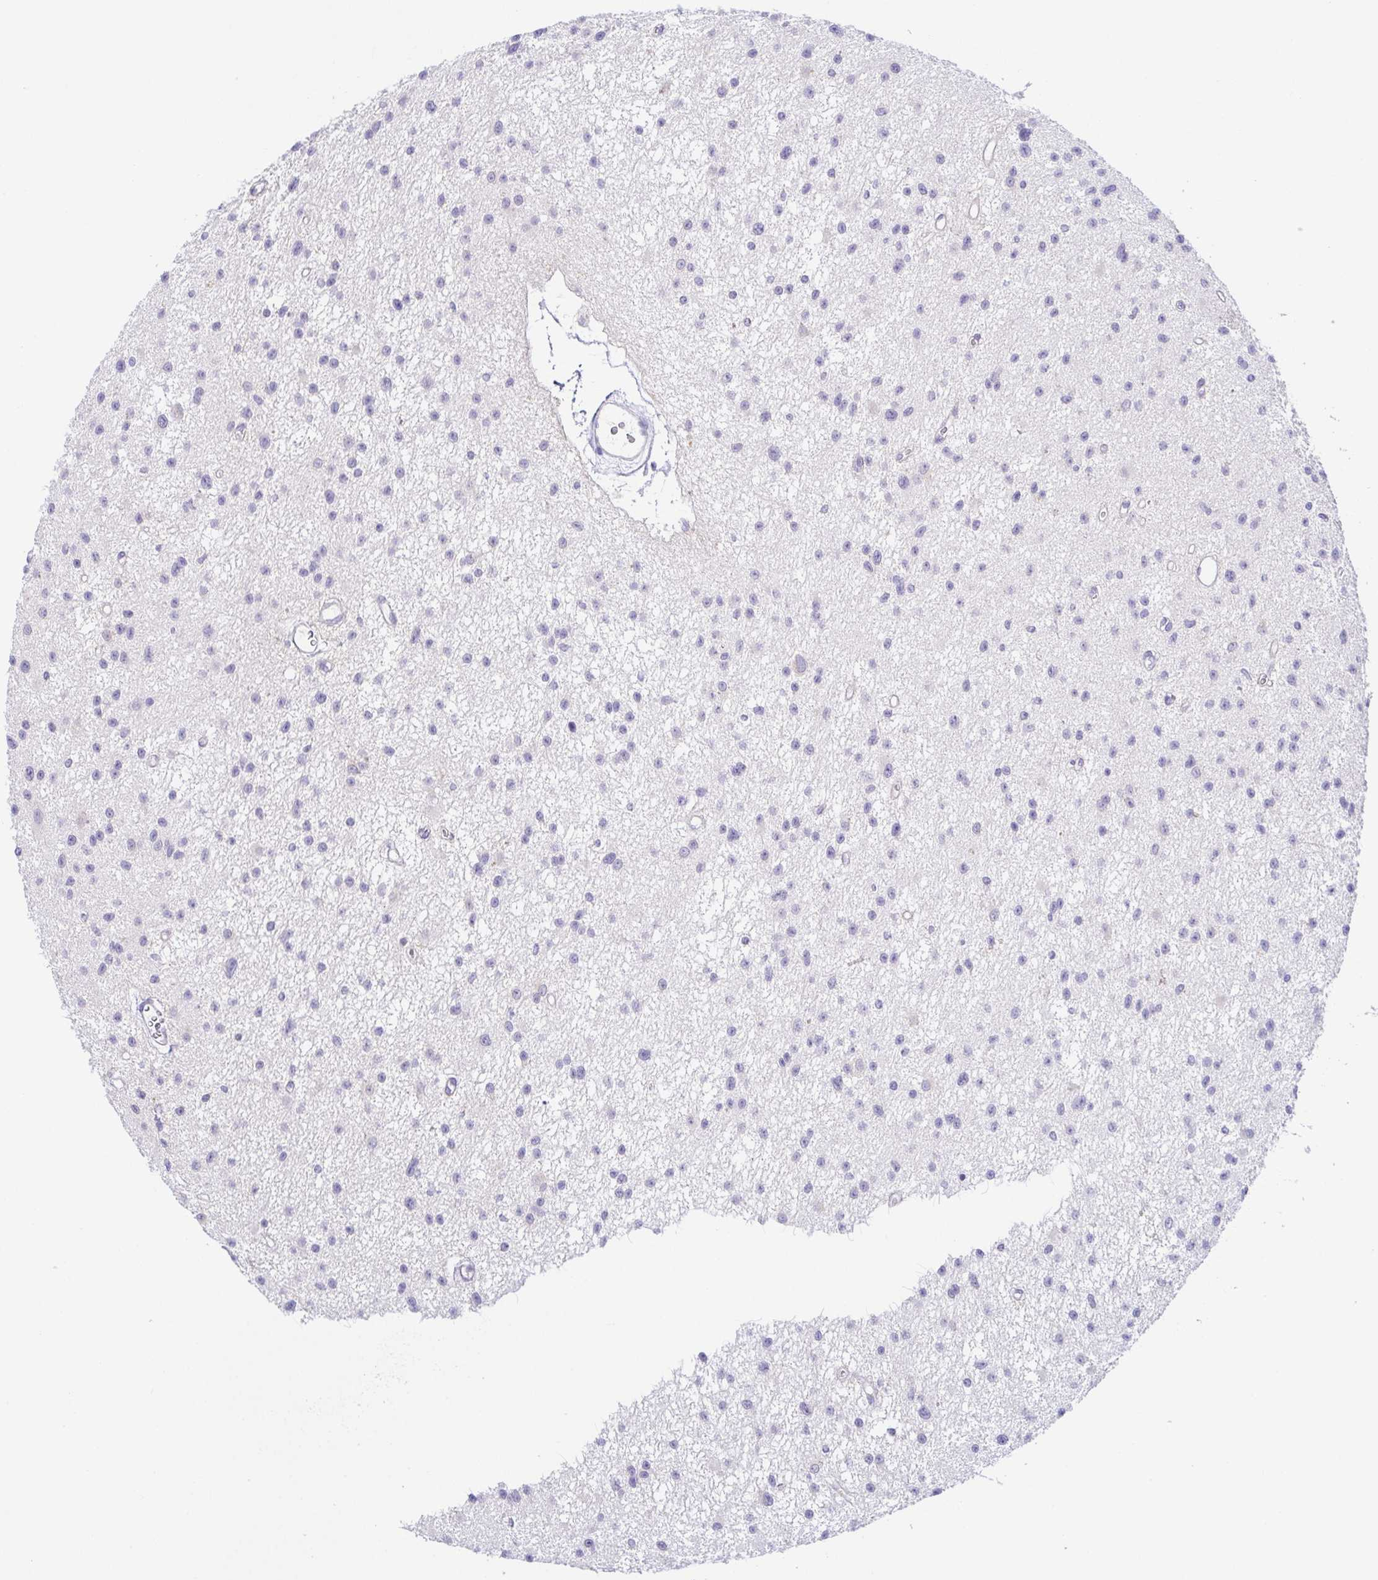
{"staining": {"intensity": "negative", "quantity": "none", "location": "none"}, "tissue": "glioma", "cell_type": "Tumor cells", "image_type": "cancer", "snomed": [{"axis": "morphology", "description": "Glioma, malignant, Low grade"}, {"axis": "topography", "description": "Brain"}], "caption": "Human malignant glioma (low-grade) stained for a protein using IHC demonstrates no expression in tumor cells.", "gene": "KRTDAP", "patient": {"sex": "male", "age": 43}}